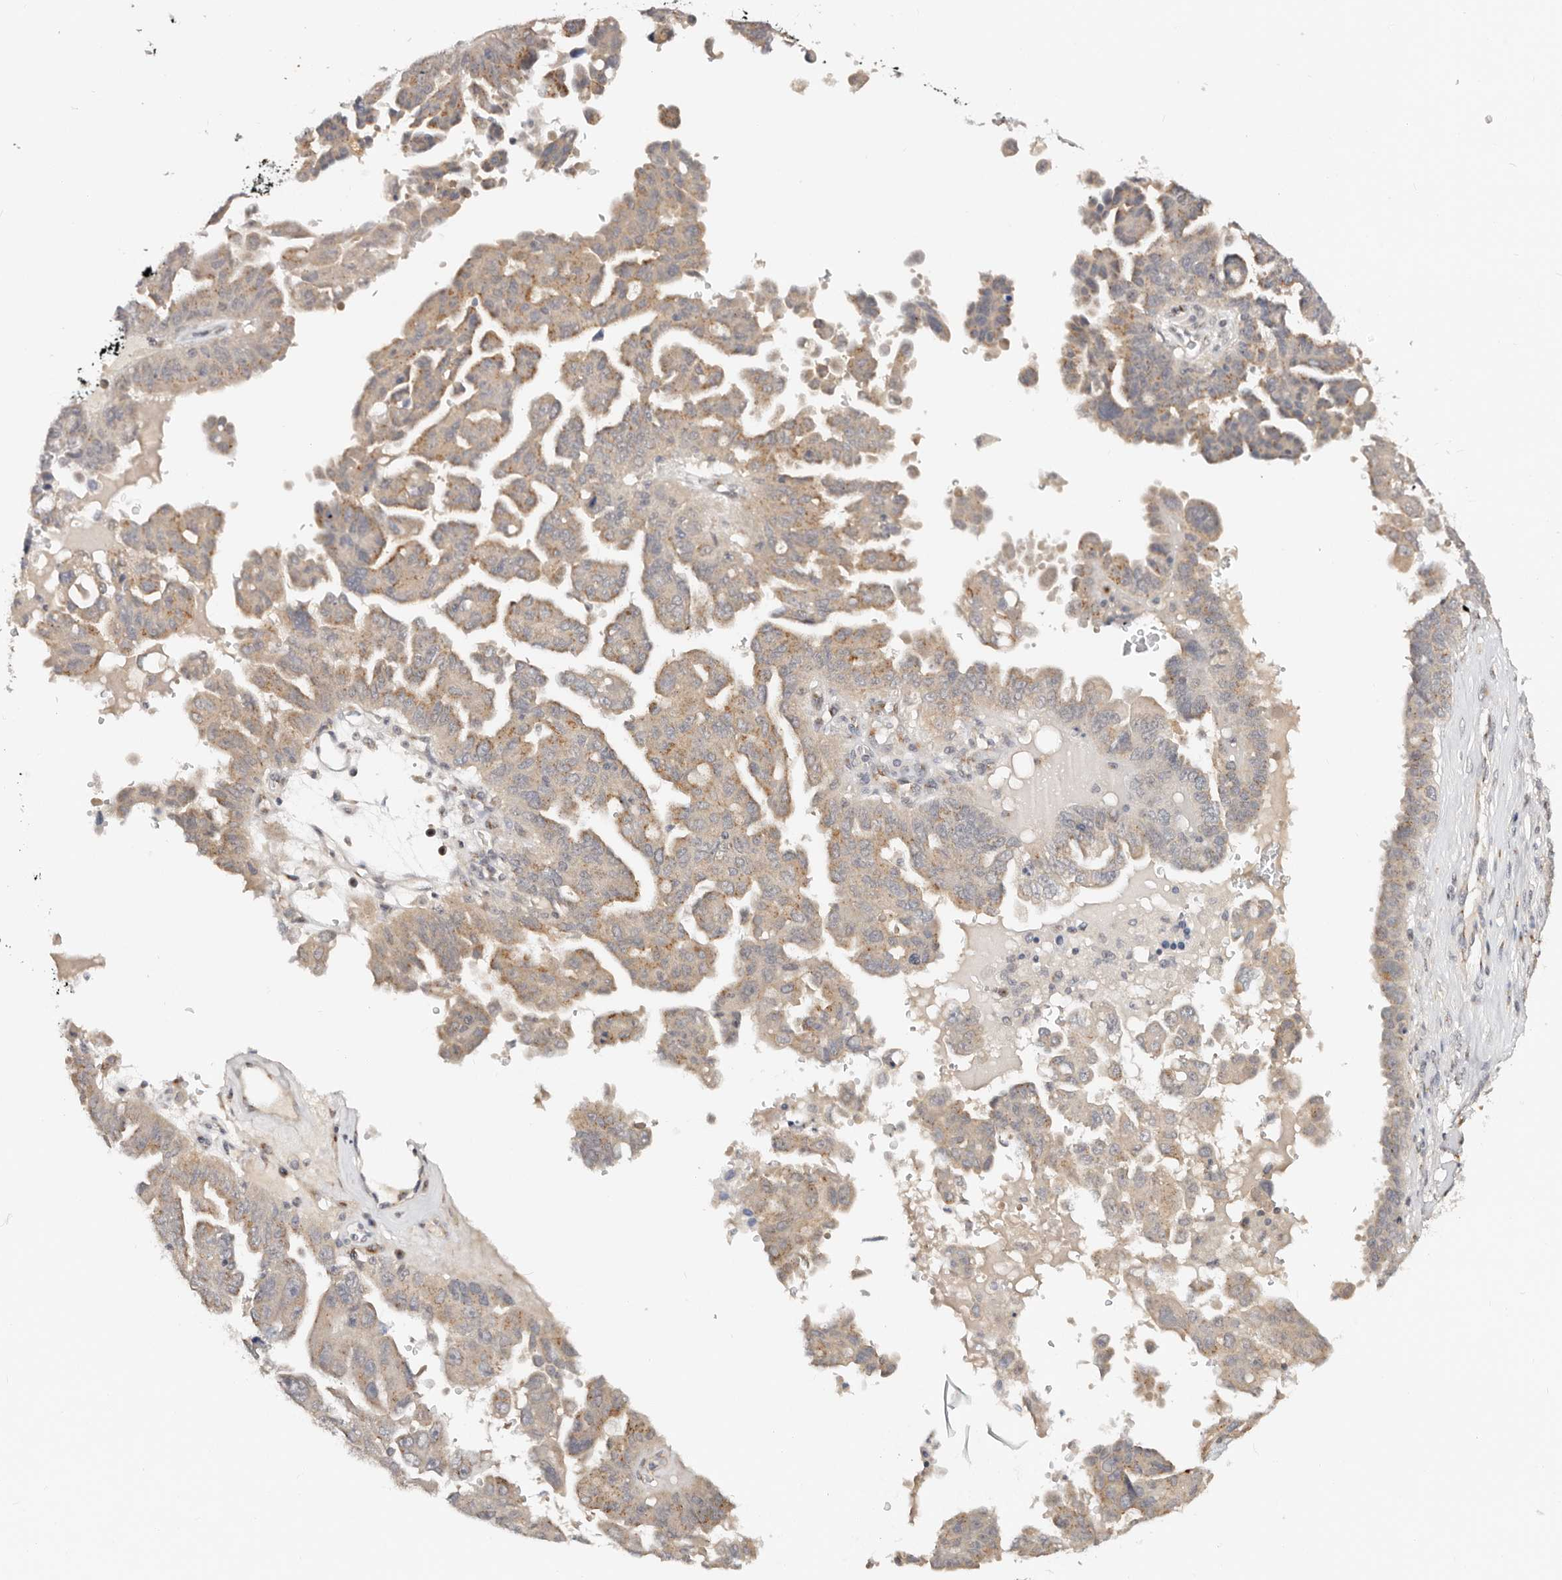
{"staining": {"intensity": "moderate", "quantity": "25%-75%", "location": "cytoplasmic/membranous"}, "tissue": "ovarian cancer", "cell_type": "Tumor cells", "image_type": "cancer", "snomed": [{"axis": "morphology", "description": "Carcinoma, endometroid"}, {"axis": "topography", "description": "Ovary"}], "caption": "Ovarian cancer stained for a protein (brown) demonstrates moderate cytoplasmic/membranous positive staining in about 25%-75% of tumor cells.", "gene": "VIPAS39", "patient": {"sex": "female", "age": 62}}